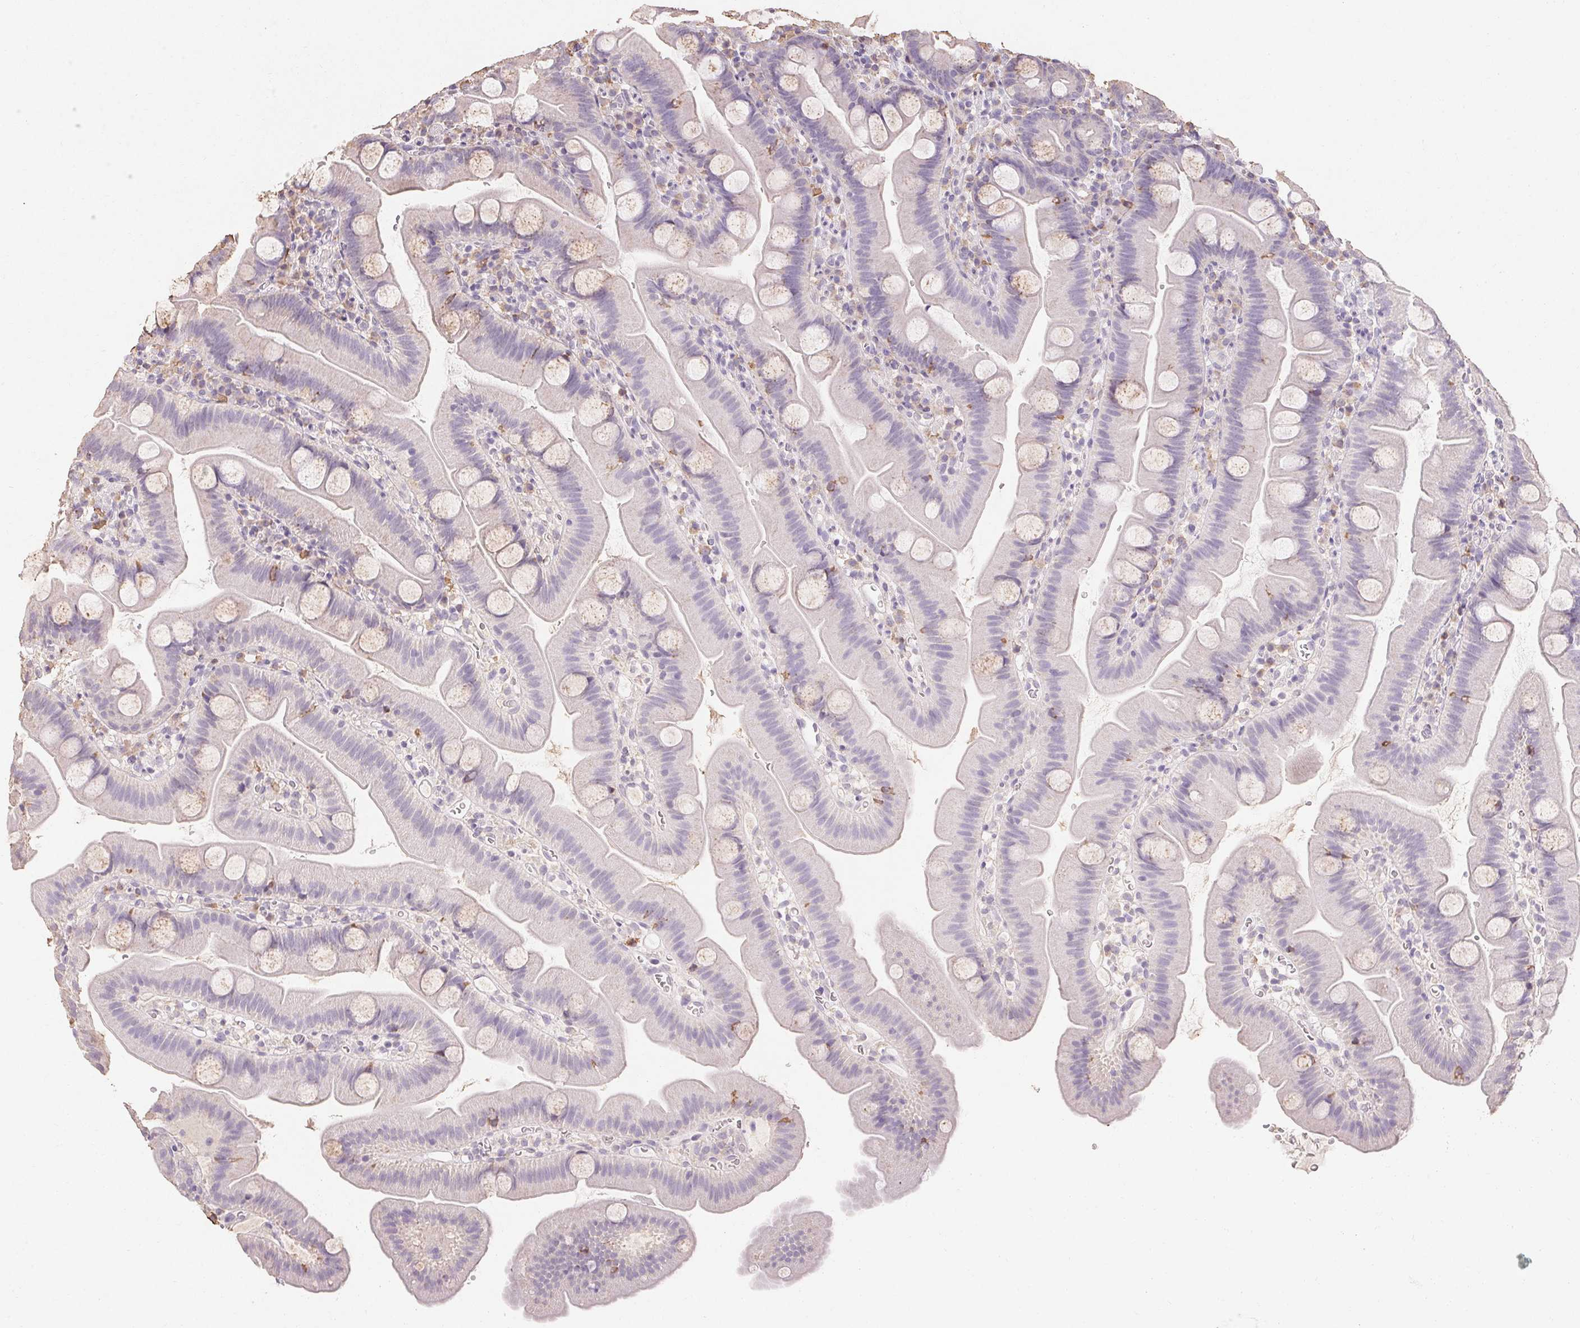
{"staining": {"intensity": "negative", "quantity": "none", "location": "none"}, "tissue": "small intestine", "cell_type": "Glandular cells", "image_type": "normal", "snomed": [{"axis": "morphology", "description": "Normal tissue, NOS"}, {"axis": "topography", "description": "Small intestine"}], "caption": "Glandular cells are negative for protein expression in benign human small intestine. (IHC, brightfield microscopy, high magnification).", "gene": "MAP7D2", "patient": {"sex": "female", "age": 68}}